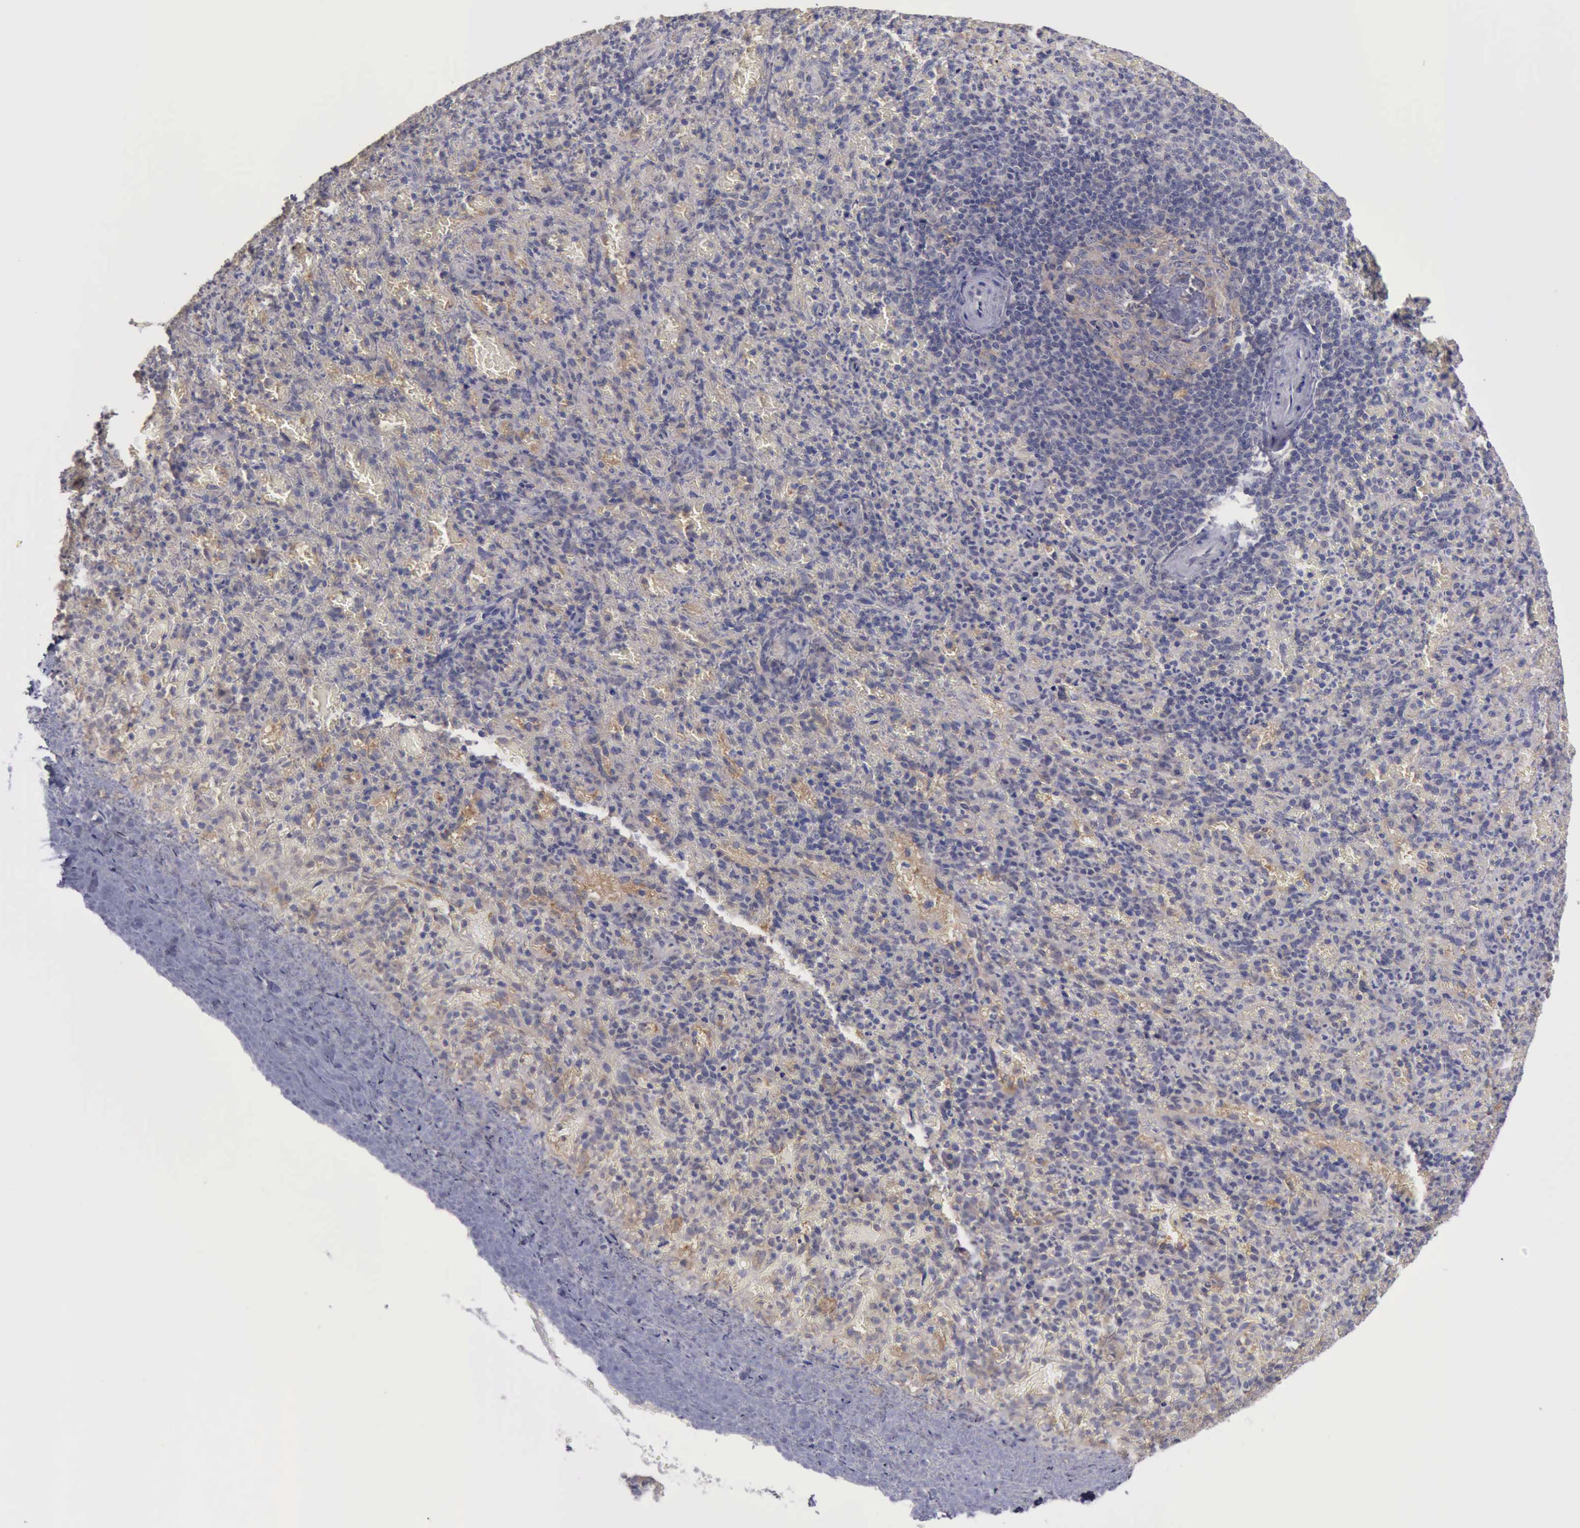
{"staining": {"intensity": "negative", "quantity": "none", "location": "none"}, "tissue": "spleen", "cell_type": "Cells in red pulp", "image_type": "normal", "snomed": [{"axis": "morphology", "description": "Normal tissue, NOS"}, {"axis": "topography", "description": "Spleen"}], "caption": "Immunohistochemistry (IHC) of normal human spleen displays no positivity in cells in red pulp.", "gene": "PHKA1", "patient": {"sex": "female", "age": 50}}